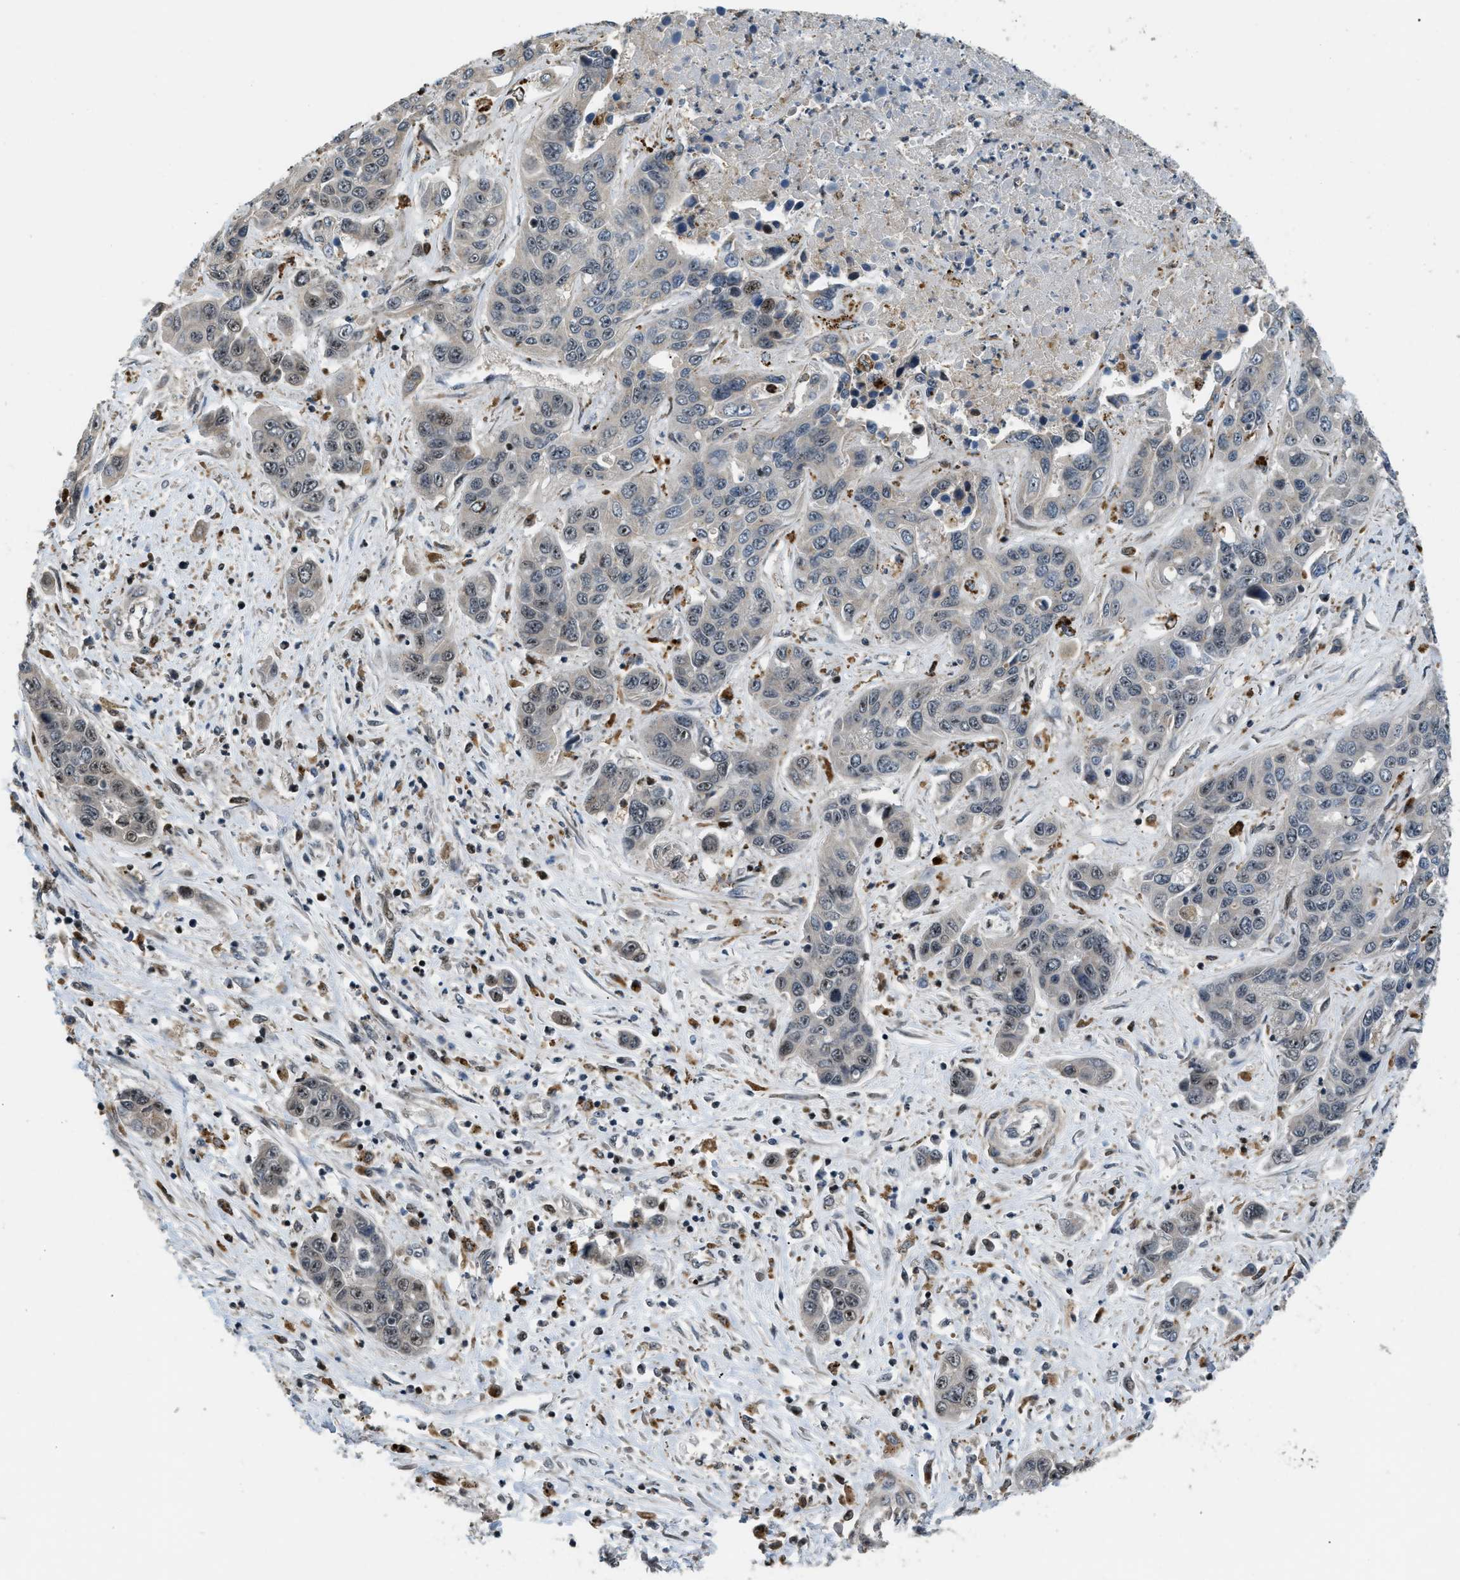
{"staining": {"intensity": "weak", "quantity": "<25%", "location": "nuclear"}, "tissue": "liver cancer", "cell_type": "Tumor cells", "image_type": "cancer", "snomed": [{"axis": "morphology", "description": "Cholangiocarcinoma"}, {"axis": "topography", "description": "Liver"}], "caption": "The immunohistochemistry (IHC) micrograph has no significant positivity in tumor cells of liver cancer (cholangiocarcinoma) tissue.", "gene": "LTA4H", "patient": {"sex": "female", "age": 52}}